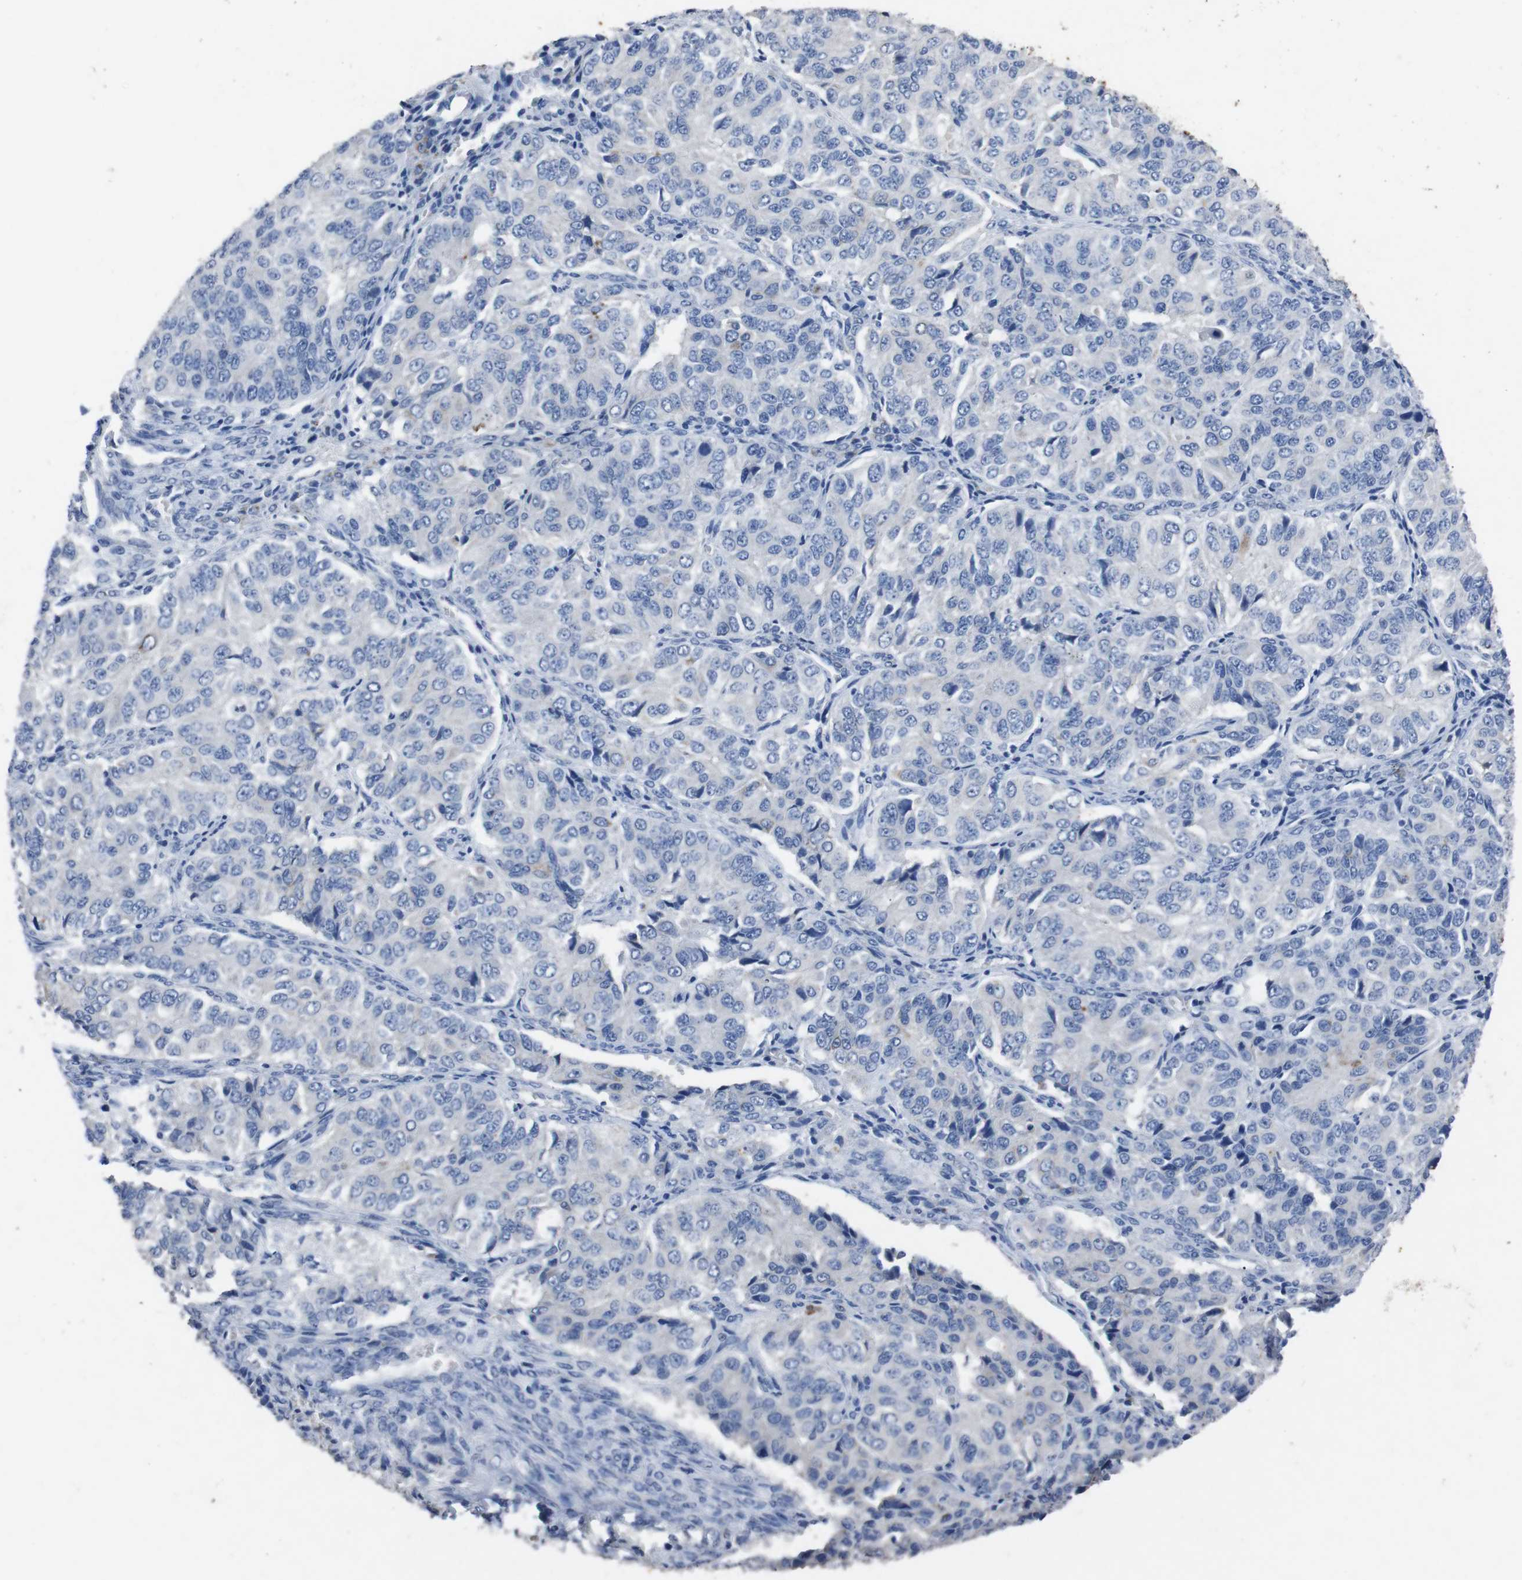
{"staining": {"intensity": "negative", "quantity": "none", "location": "none"}, "tissue": "ovarian cancer", "cell_type": "Tumor cells", "image_type": "cancer", "snomed": [{"axis": "morphology", "description": "Carcinoma, endometroid"}, {"axis": "topography", "description": "Ovary"}], "caption": "An image of human endometroid carcinoma (ovarian) is negative for staining in tumor cells.", "gene": "GJB2", "patient": {"sex": "female", "age": 51}}